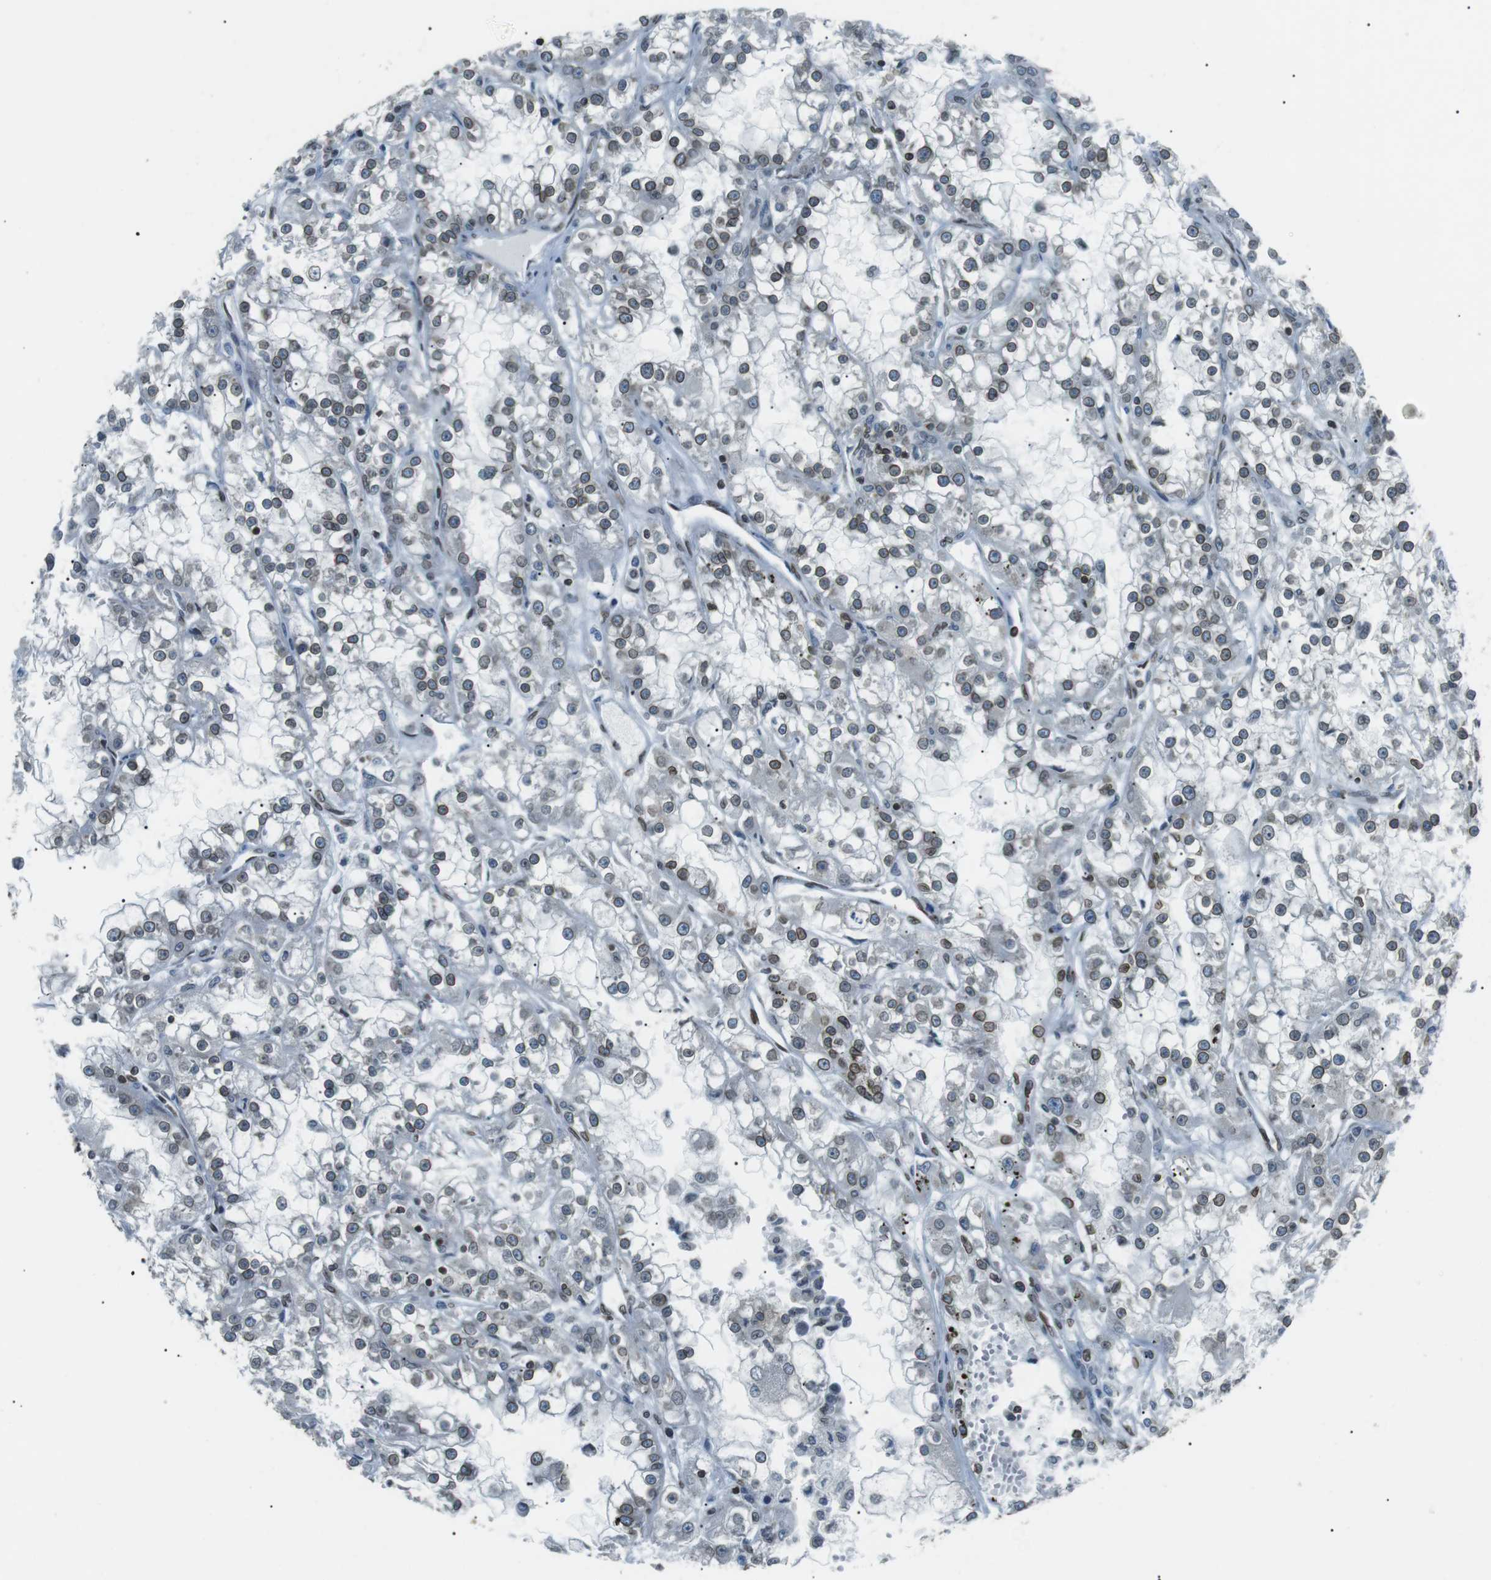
{"staining": {"intensity": "weak", "quantity": ">75%", "location": "cytoplasmic/membranous,nuclear"}, "tissue": "renal cancer", "cell_type": "Tumor cells", "image_type": "cancer", "snomed": [{"axis": "morphology", "description": "Adenocarcinoma, NOS"}, {"axis": "topography", "description": "Kidney"}], "caption": "Adenocarcinoma (renal) tissue demonstrates weak cytoplasmic/membranous and nuclear staining in approximately >75% of tumor cells (Brightfield microscopy of DAB IHC at high magnification).", "gene": "TMX4", "patient": {"sex": "female", "age": 52}}